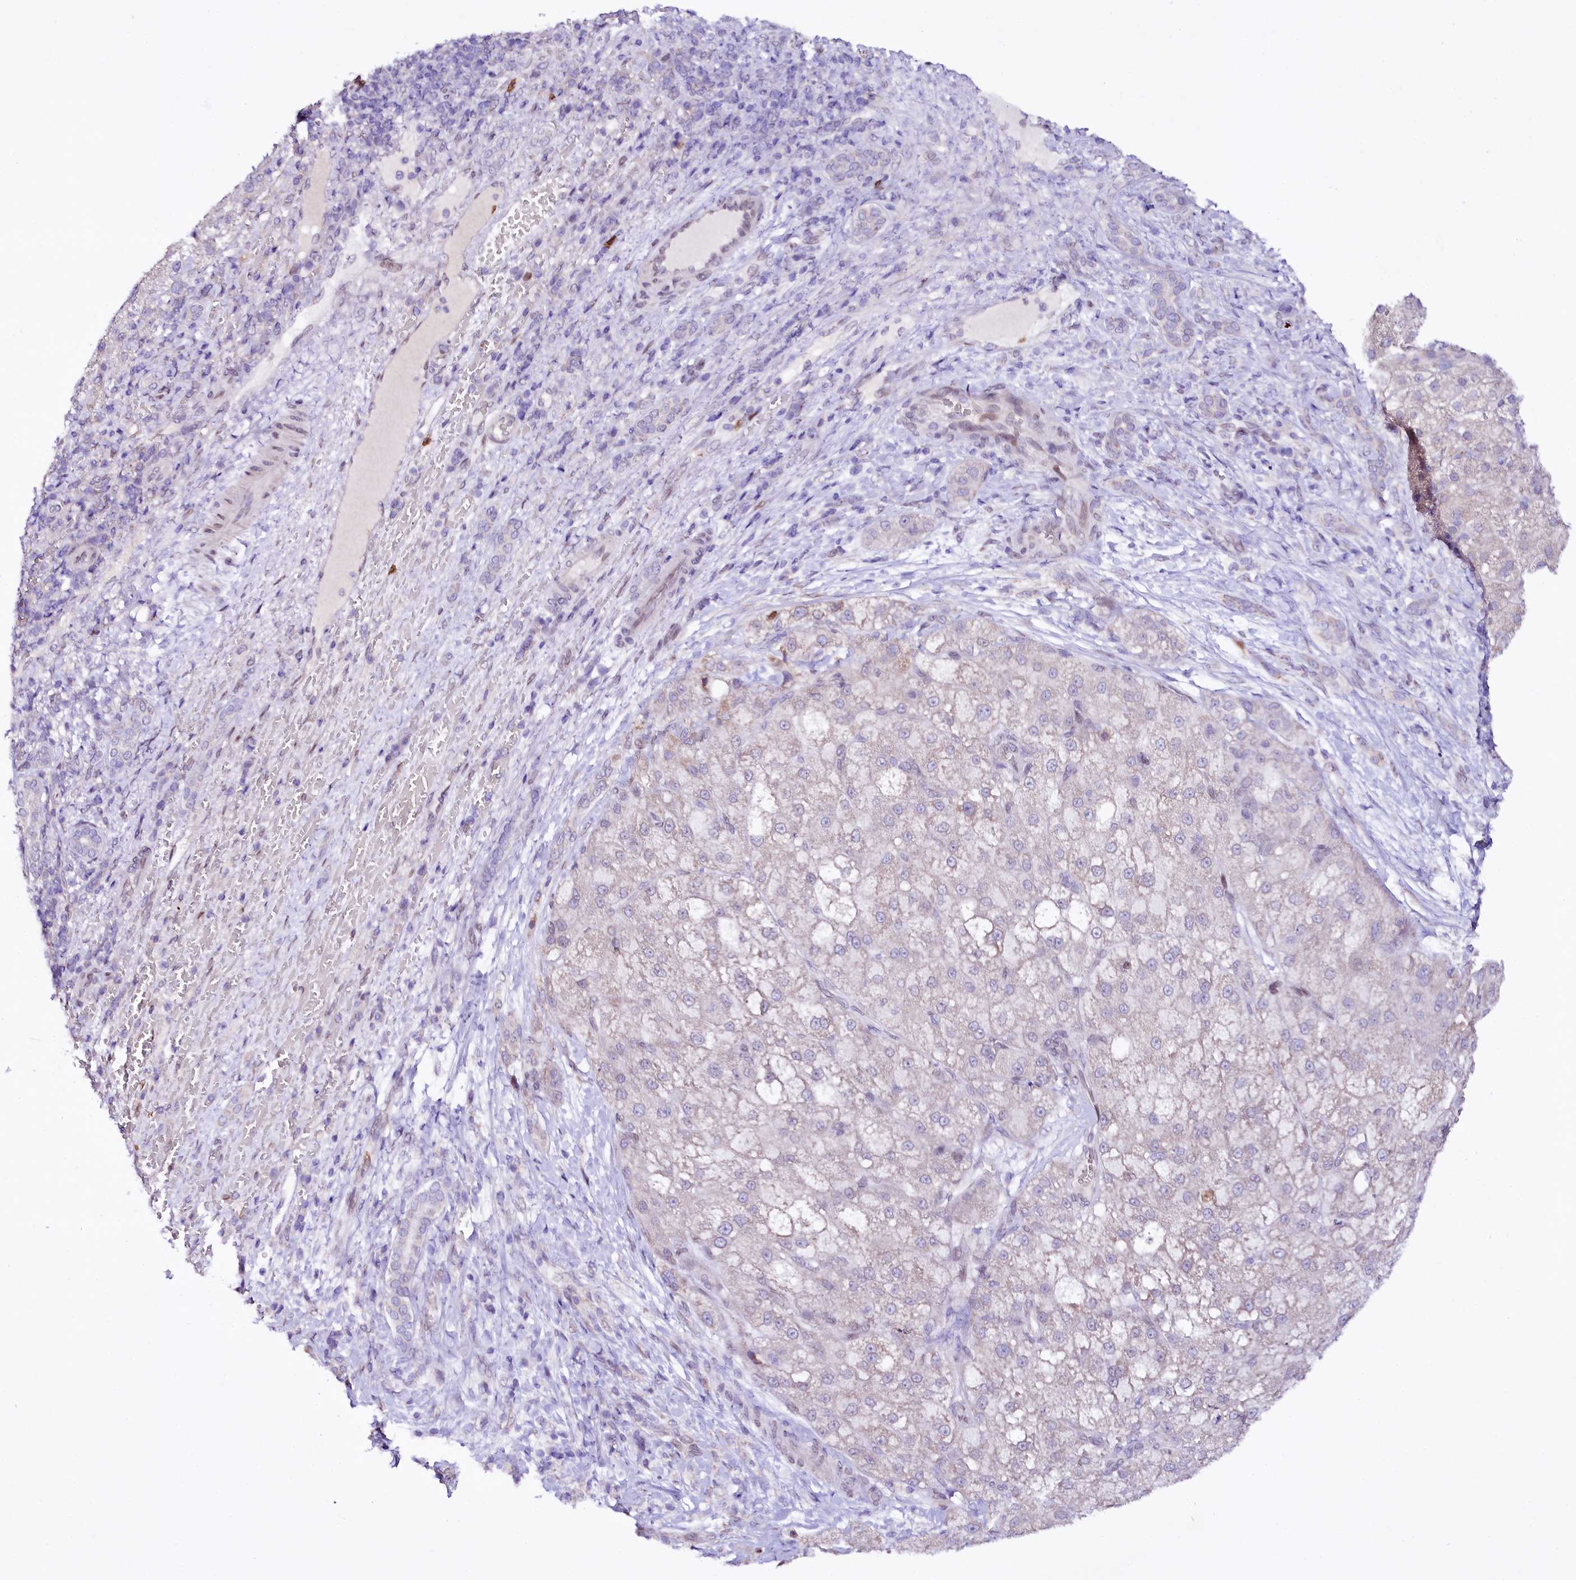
{"staining": {"intensity": "negative", "quantity": "none", "location": "none"}, "tissue": "liver cancer", "cell_type": "Tumor cells", "image_type": "cancer", "snomed": [{"axis": "morphology", "description": "Normal tissue, NOS"}, {"axis": "morphology", "description": "Carcinoma, Hepatocellular, NOS"}, {"axis": "topography", "description": "Liver"}], "caption": "Micrograph shows no significant protein staining in tumor cells of liver cancer (hepatocellular carcinoma).", "gene": "ZNF226", "patient": {"sex": "male", "age": 57}}